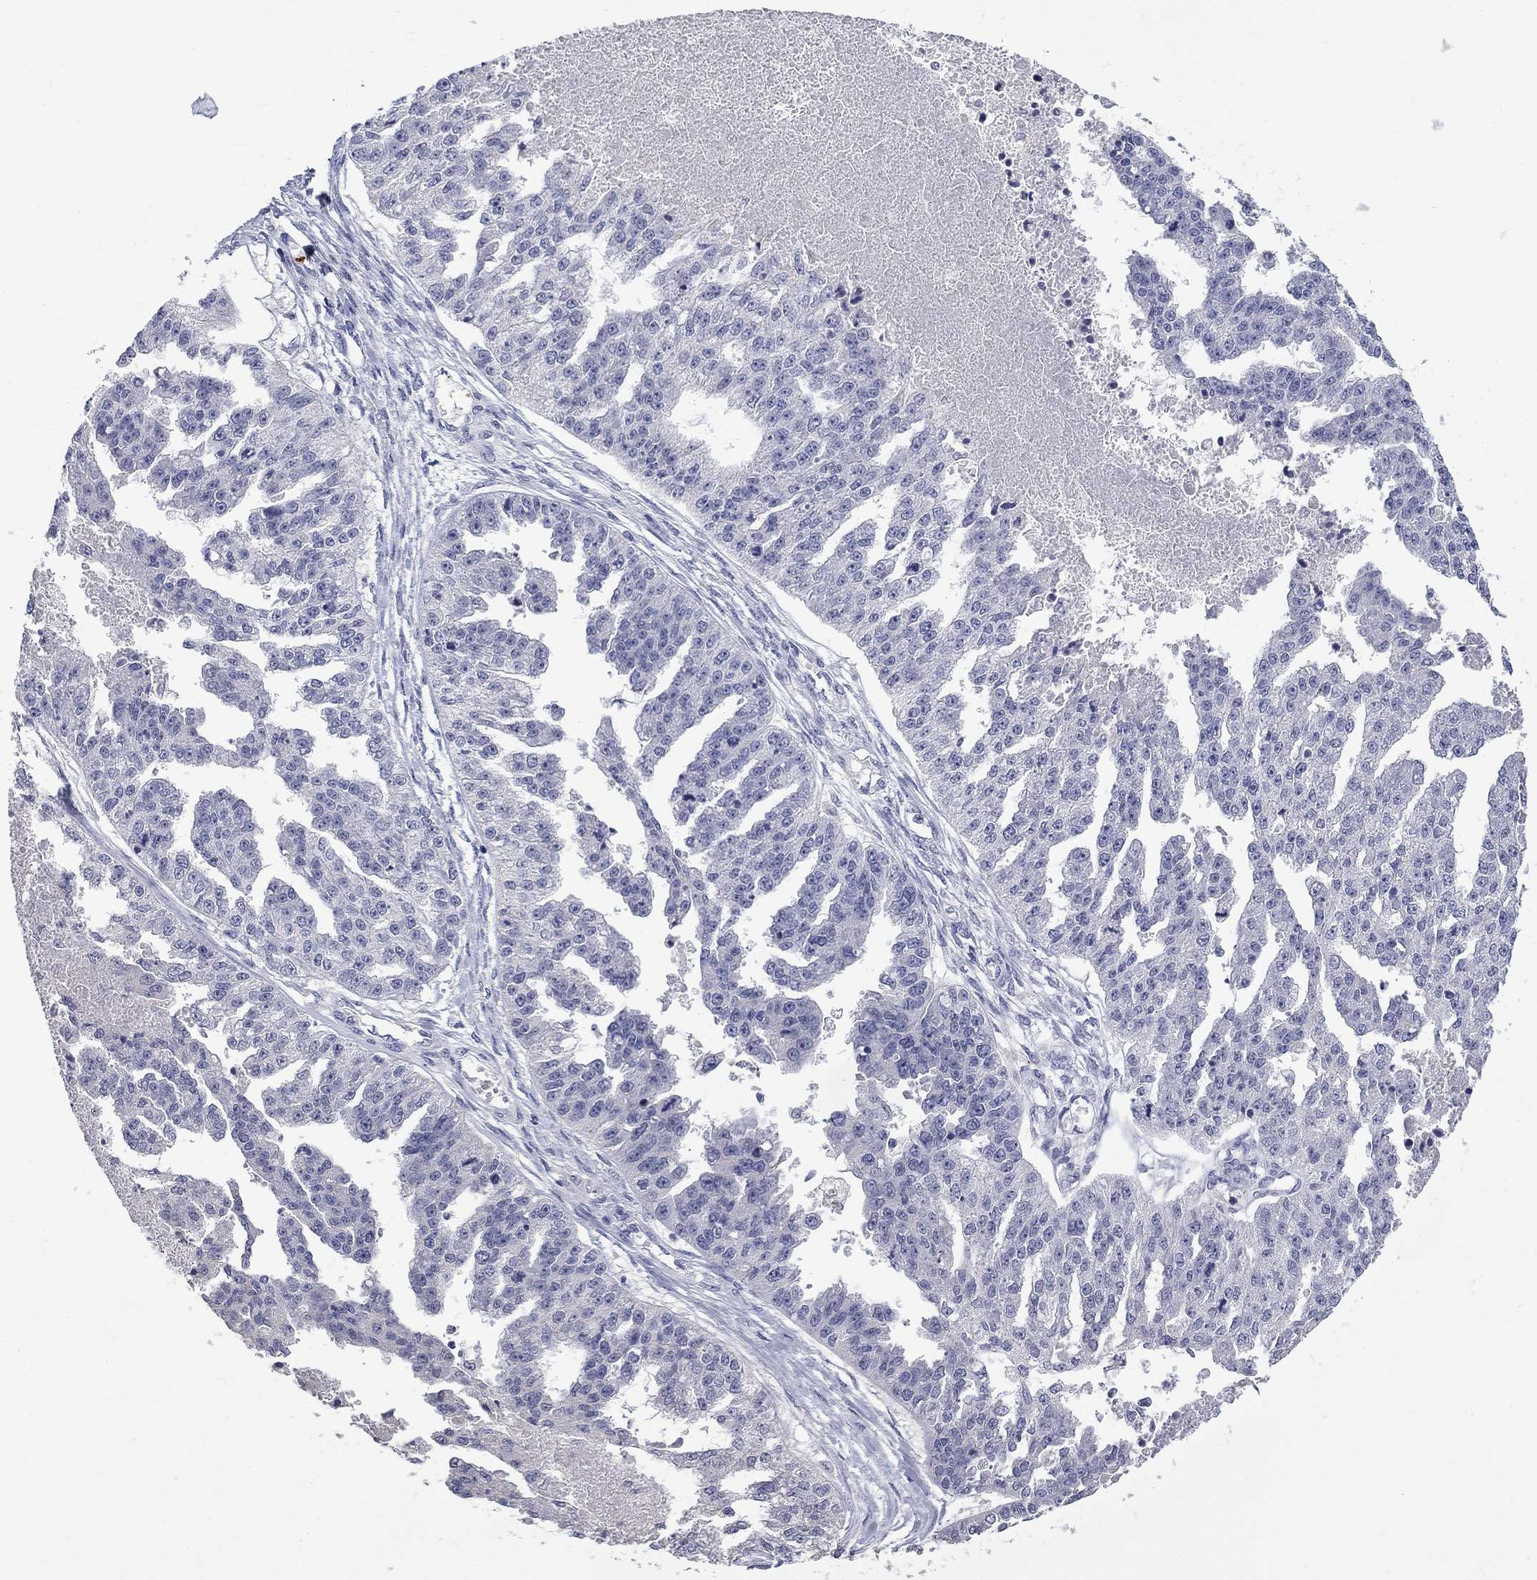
{"staining": {"intensity": "negative", "quantity": "none", "location": "none"}, "tissue": "ovarian cancer", "cell_type": "Tumor cells", "image_type": "cancer", "snomed": [{"axis": "morphology", "description": "Cystadenocarcinoma, serous, NOS"}, {"axis": "topography", "description": "Ovary"}], "caption": "The IHC micrograph has no significant positivity in tumor cells of ovarian cancer tissue.", "gene": "PLEK", "patient": {"sex": "female", "age": 58}}